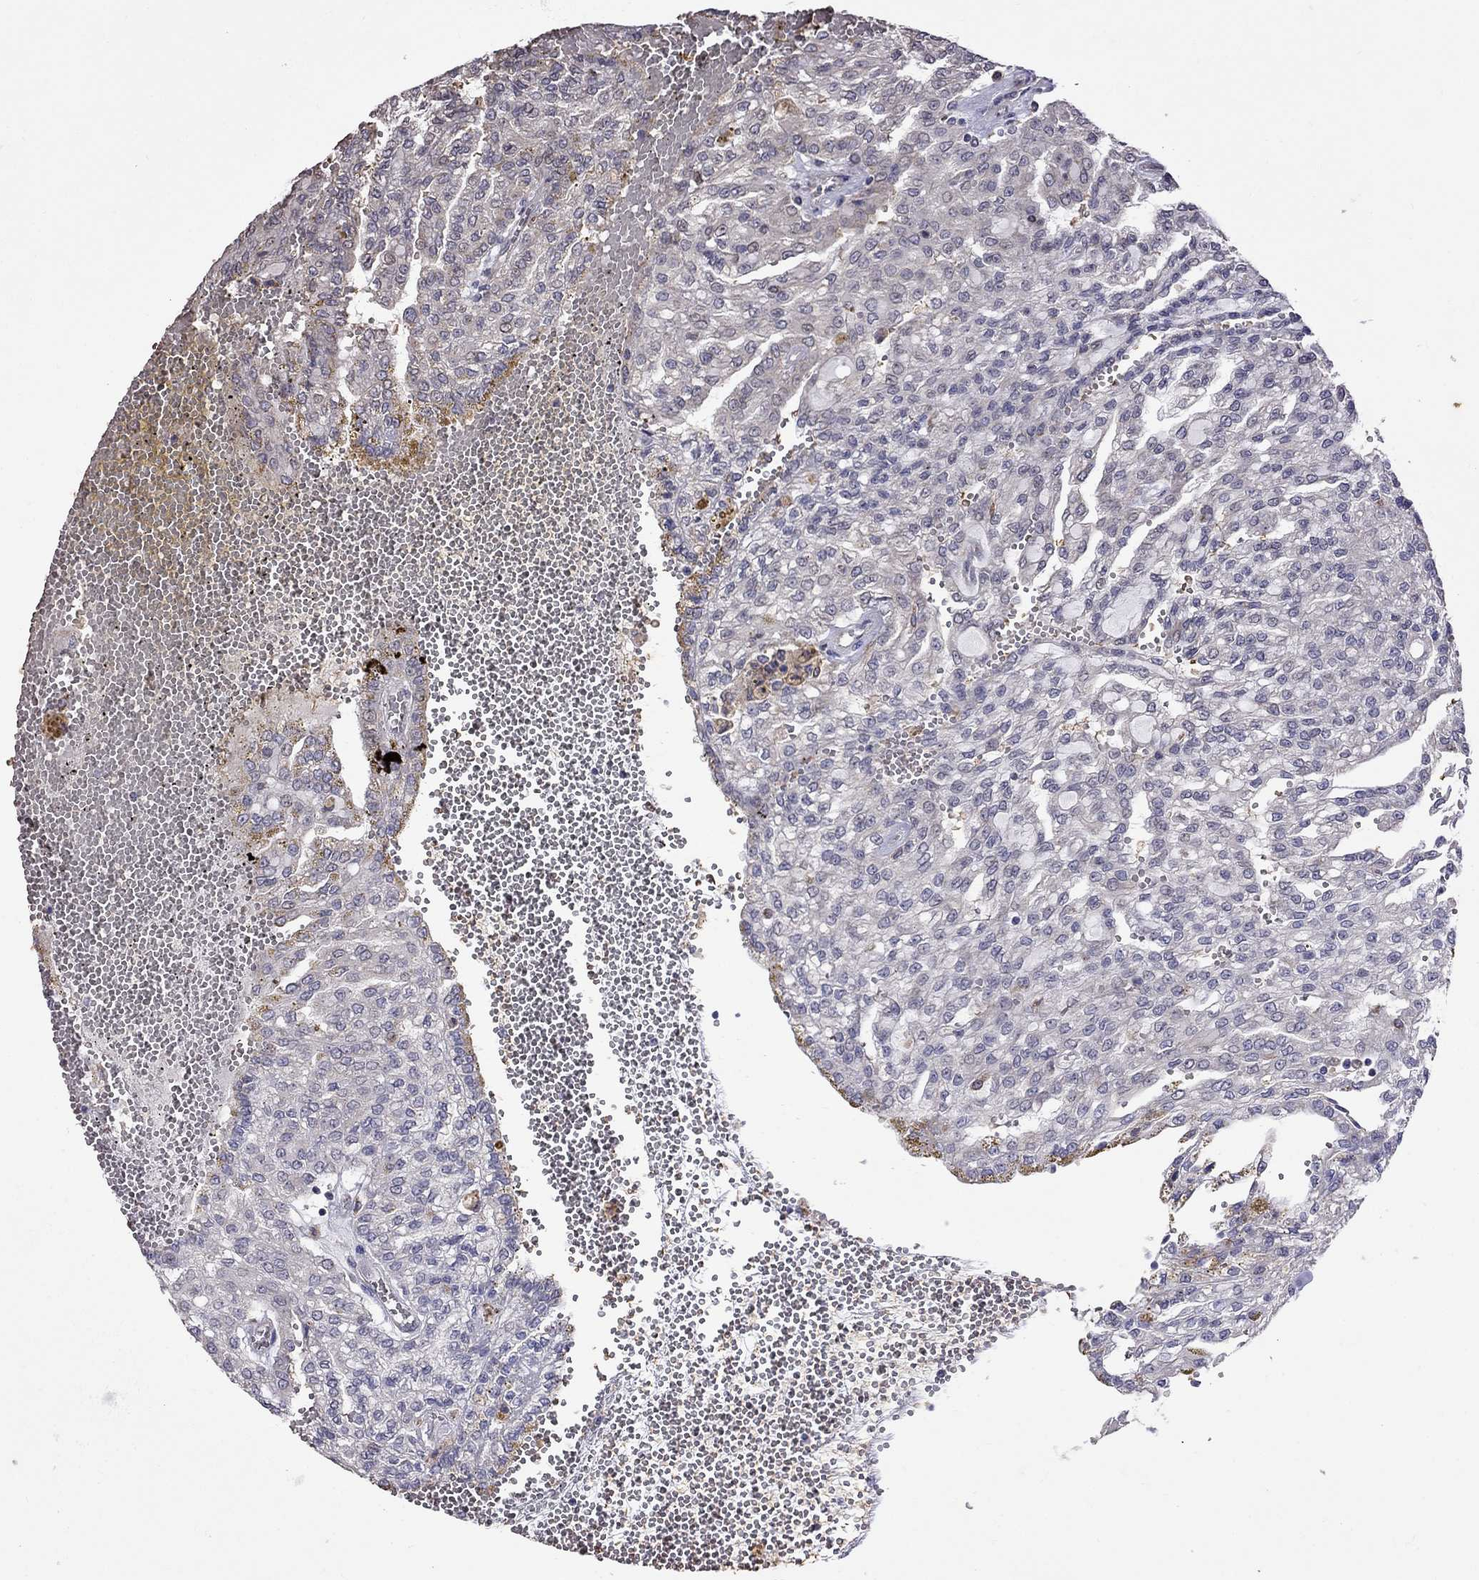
{"staining": {"intensity": "negative", "quantity": "none", "location": "none"}, "tissue": "renal cancer", "cell_type": "Tumor cells", "image_type": "cancer", "snomed": [{"axis": "morphology", "description": "Adenocarcinoma, NOS"}, {"axis": "topography", "description": "Kidney"}], "caption": "DAB (3,3'-diaminobenzidine) immunohistochemical staining of human renal adenocarcinoma exhibits no significant positivity in tumor cells.", "gene": "ADAM28", "patient": {"sex": "male", "age": 63}}